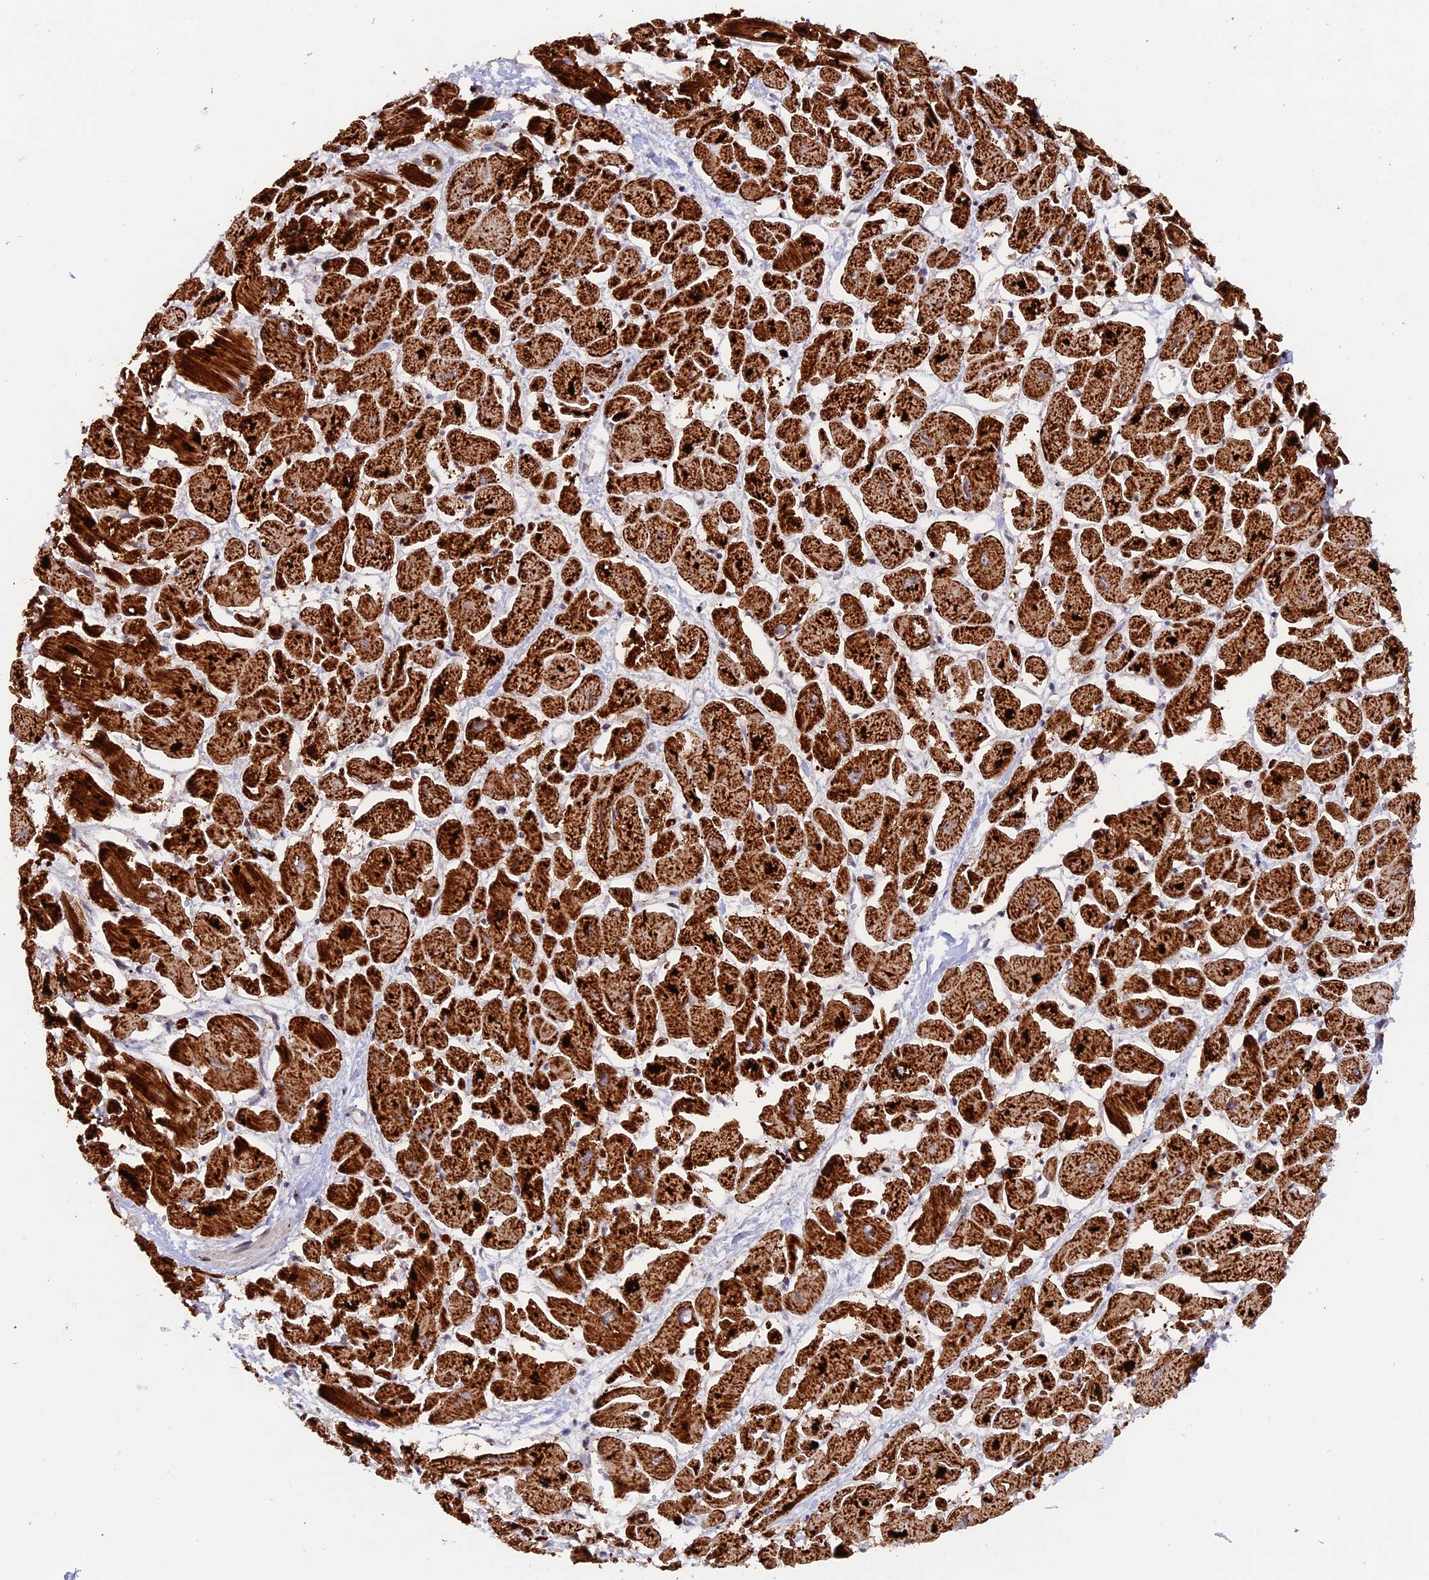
{"staining": {"intensity": "strong", "quantity": ">75%", "location": "cytoplasmic/membranous"}, "tissue": "heart muscle", "cell_type": "Cardiomyocytes", "image_type": "normal", "snomed": [{"axis": "morphology", "description": "Normal tissue, NOS"}, {"axis": "topography", "description": "Heart"}], "caption": "Unremarkable heart muscle reveals strong cytoplasmic/membranous expression in about >75% of cardiomyocytes.", "gene": "MPV17L", "patient": {"sex": "male", "age": 54}}